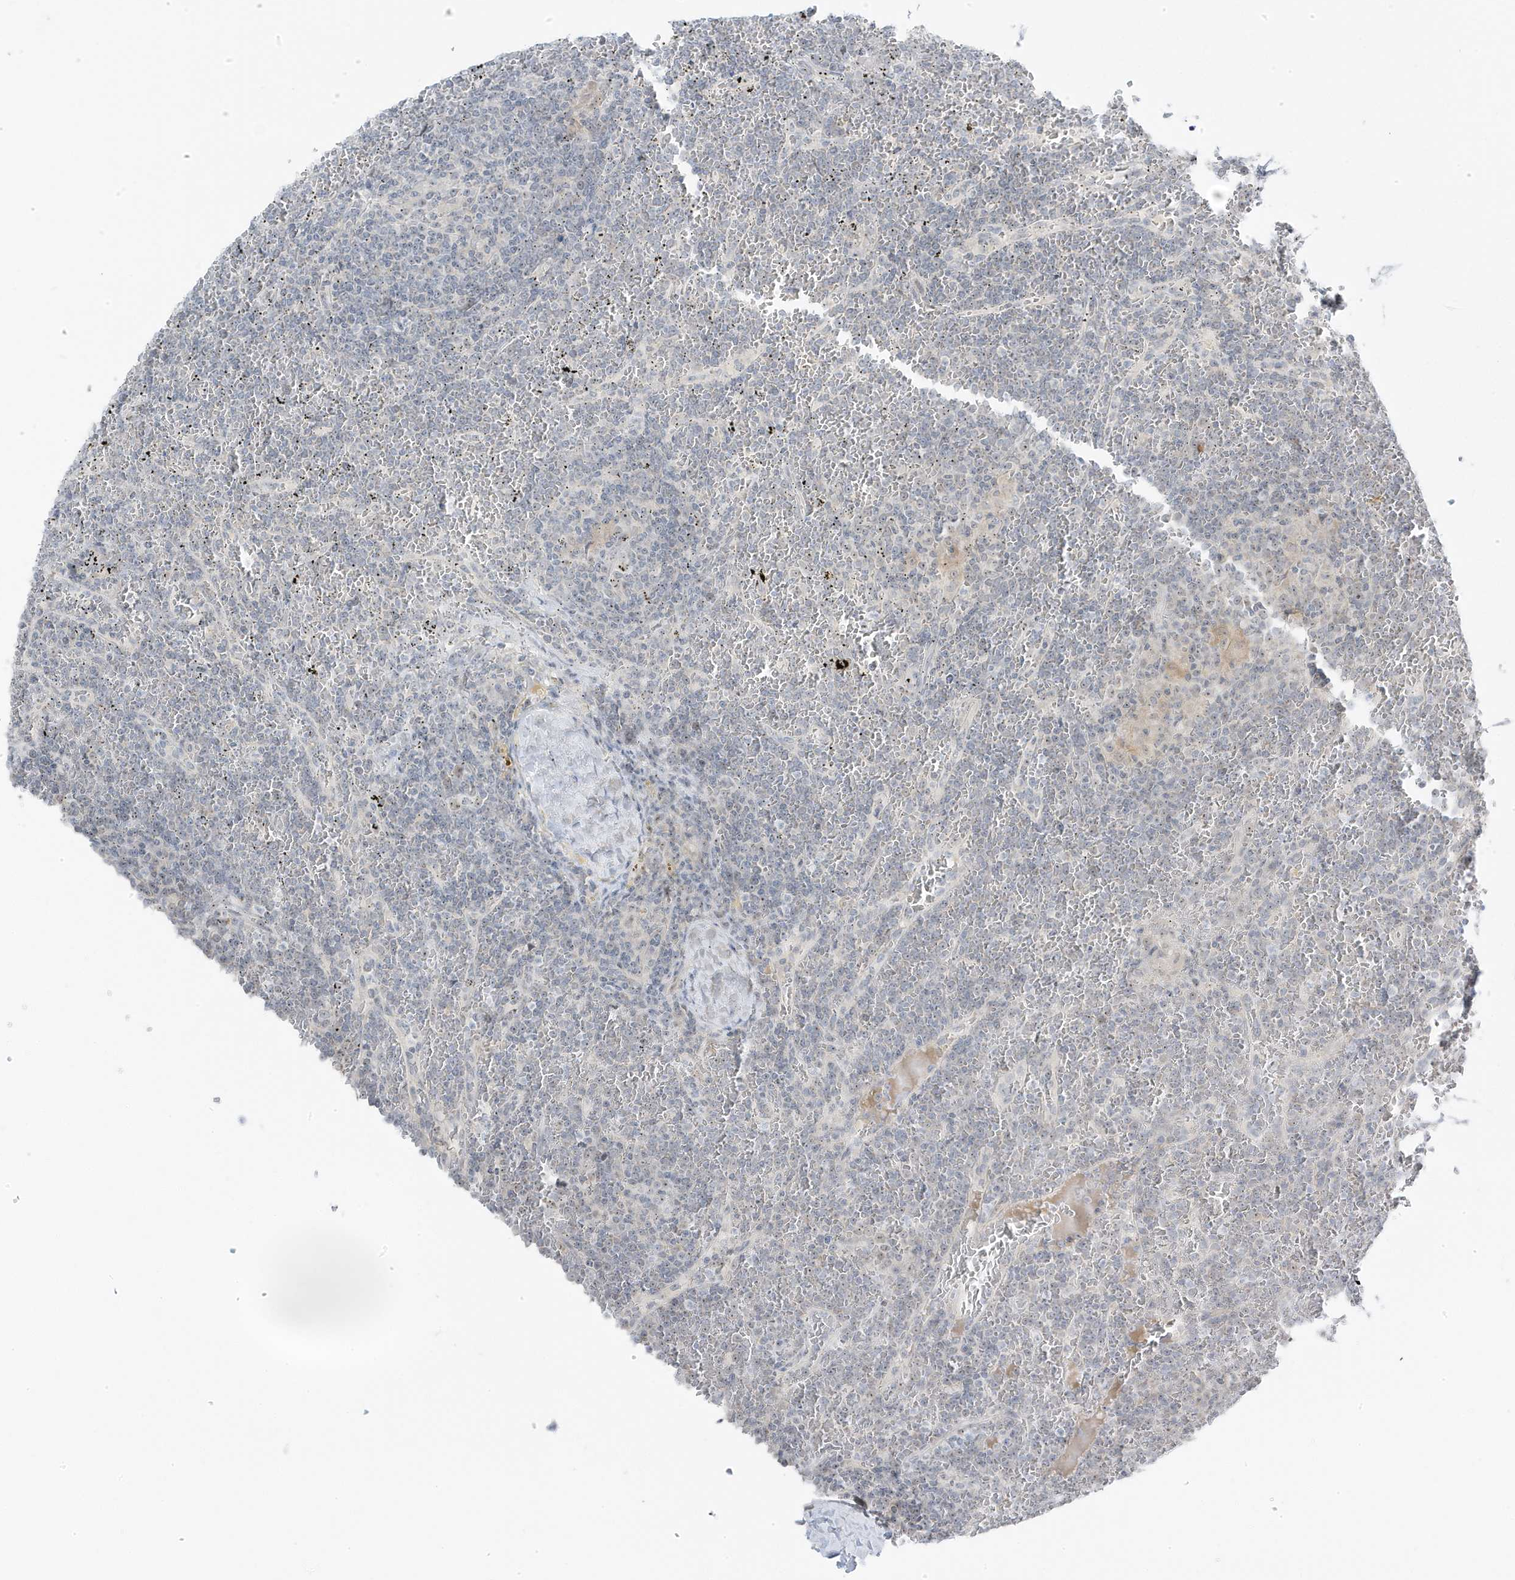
{"staining": {"intensity": "negative", "quantity": "none", "location": "none"}, "tissue": "lymphoma", "cell_type": "Tumor cells", "image_type": "cancer", "snomed": [{"axis": "morphology", "description": "Malignant lymphoma, non-Hodgkin's type, Low grade"}, {"axis": "topography", "description": "Spleen"}], "caption": "Tumor cells show no significant protein positivity in low-grade malignant lymphoma, non-Hodgkin's type.", "gene": "TSEN15", "patient": {"sex": "female", "age": 19}}